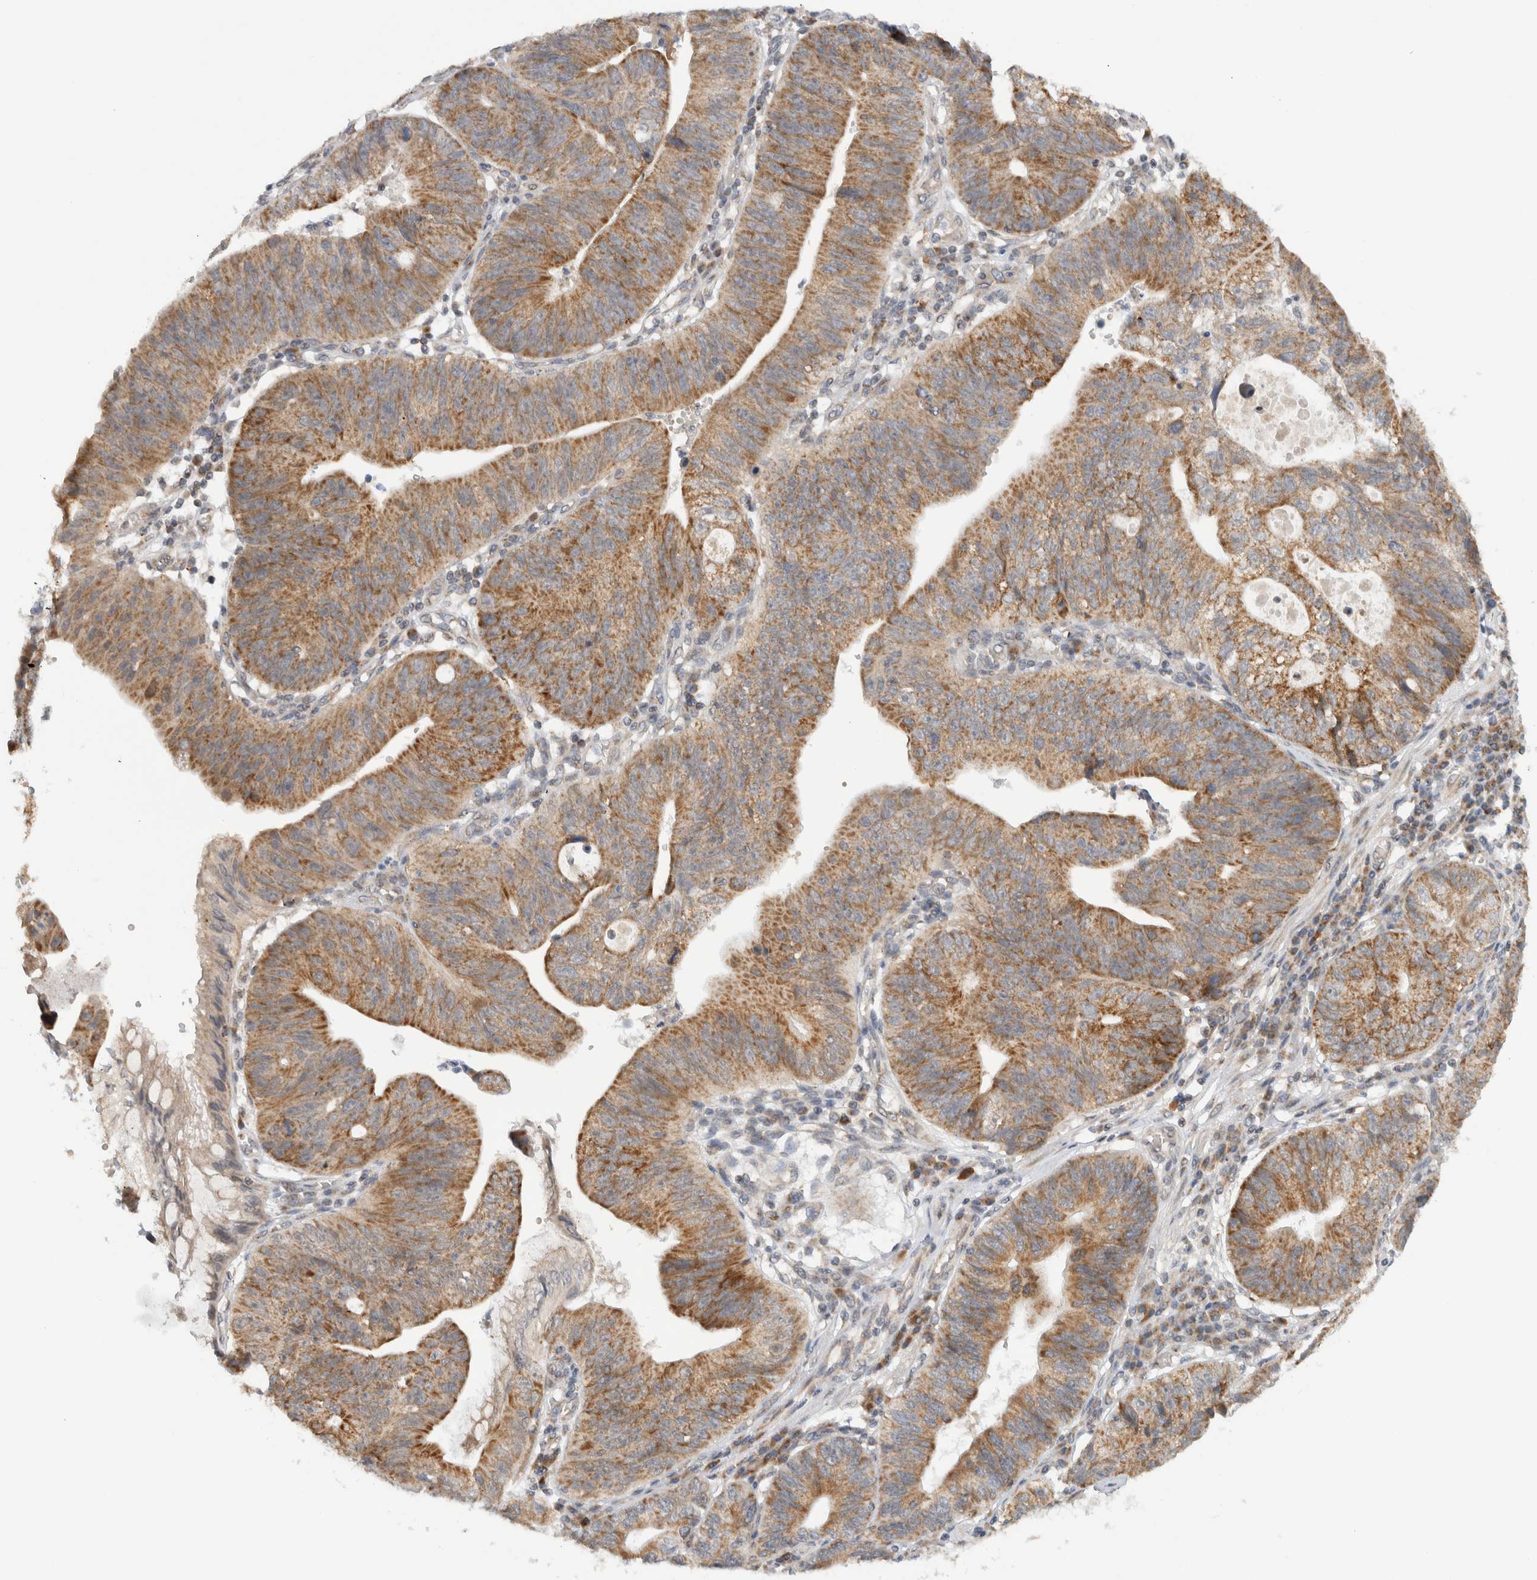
{"staining": {"intensity": "moderate", "quantity": ">75%", "location": "cytoplasmic/membranous"}, "tissue": "stomach cancer", "cell_type": "Tumor cells", "image_type": "cancer", "snomed": [{"axis": "morphology", "description": "Adenocarcinoma, NOS"}, {"axis": "topography", "description": "Stomach"}], "caption": "A brown stain labels moderate cytoplasmic/membranous staining of a protein in human stomach cancer tumor cells. (DAB = brown stain, brightfield microscopy at high magnification).", "gene": "CMC2", "patient": {"sex": "male", "age": 59}}